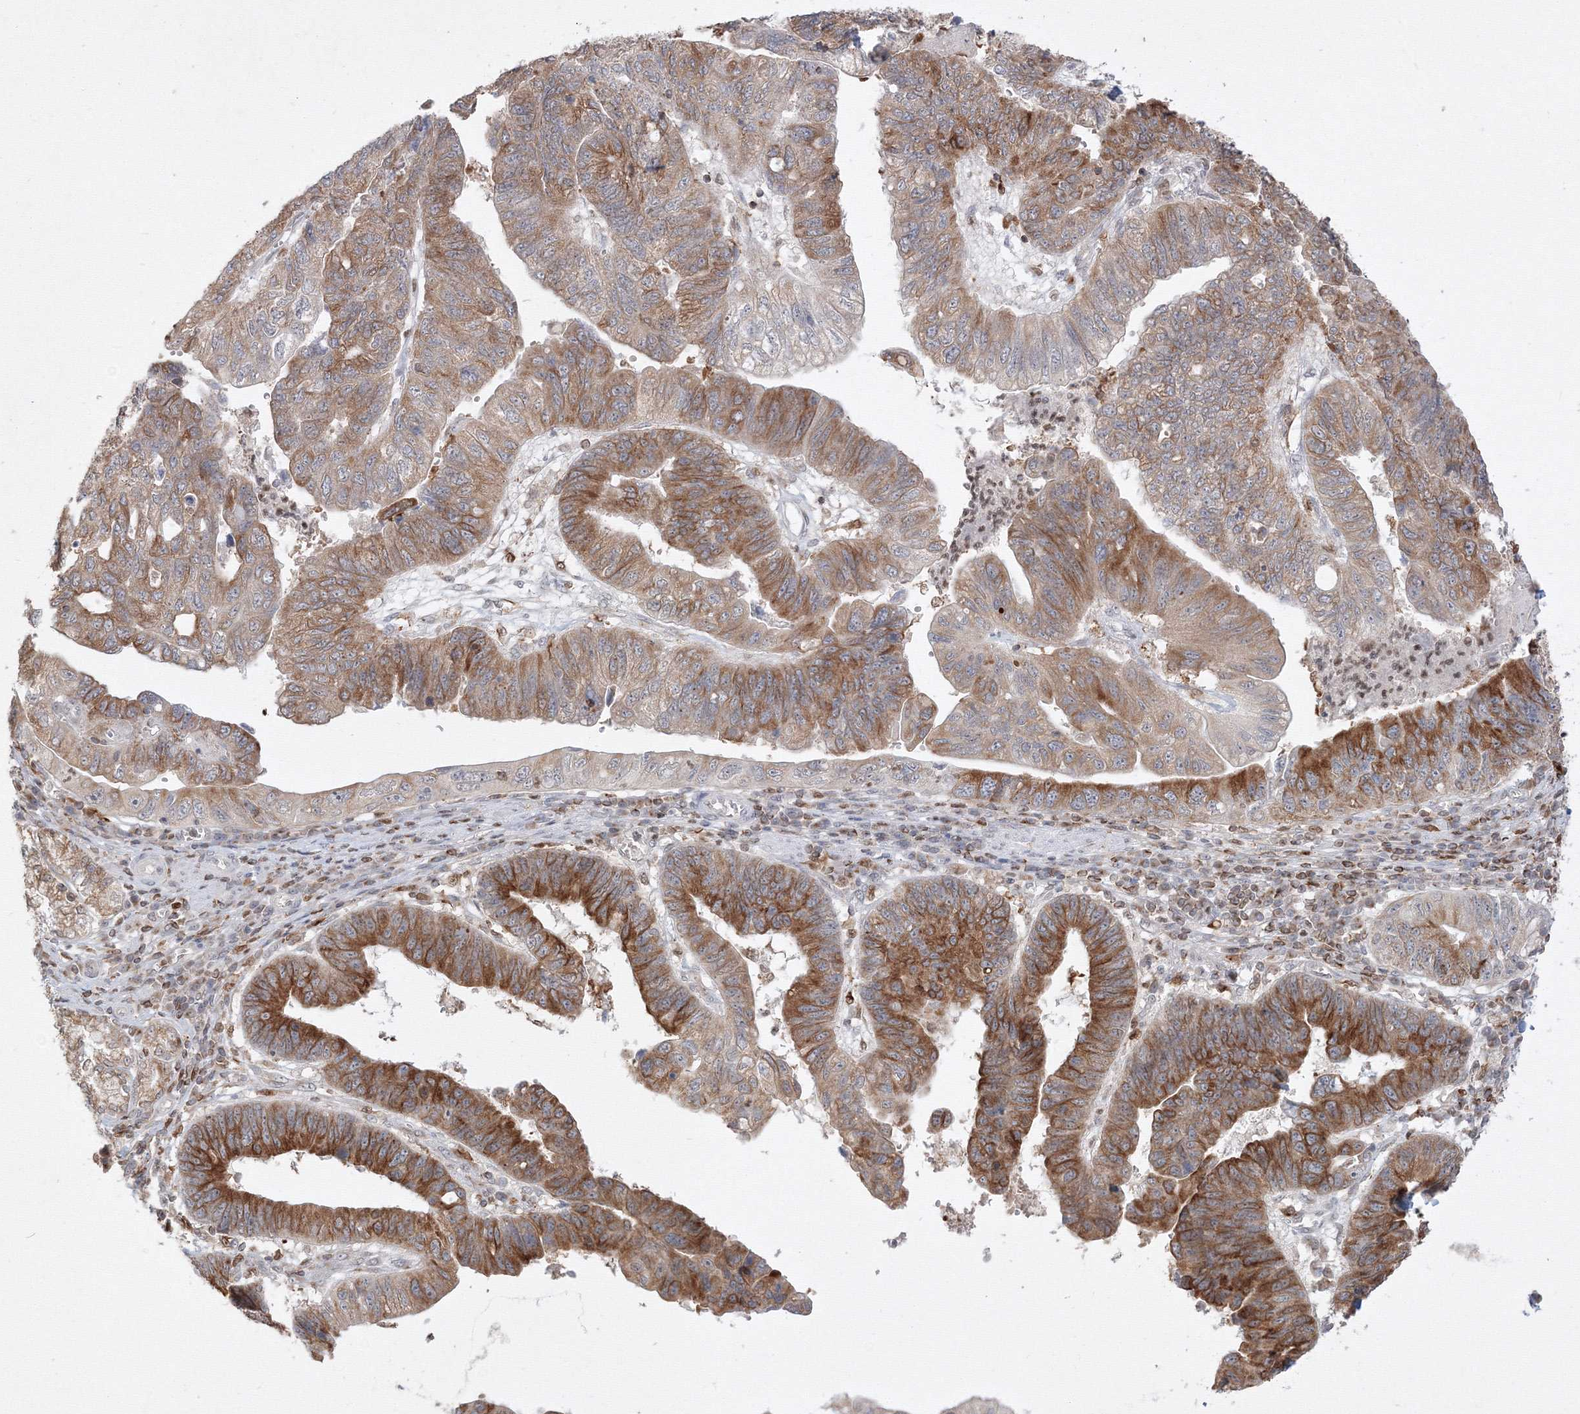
{"staining": {"intensity": "moderate", "quantity": ">75%", "location": "cytoplasmic/membranous"}, "tissue": "stomach cancer", "cell_type": "Tumor cells", "image_type": "cancer", "snomed": [{"axis": "morphology", "description": "Adenocarcinoma, NOS"}, {"axis": "topography", "description": "Stomach"}], "caption": "Human stomach cancer (adenocarcinoma) stained for a protein (brown) shows moderate cytoplasmic/membranous positive staining in about >75% of tumor cells.", "gene": "TMEM50B", "patient": {"sex": "male", "age": 59}}